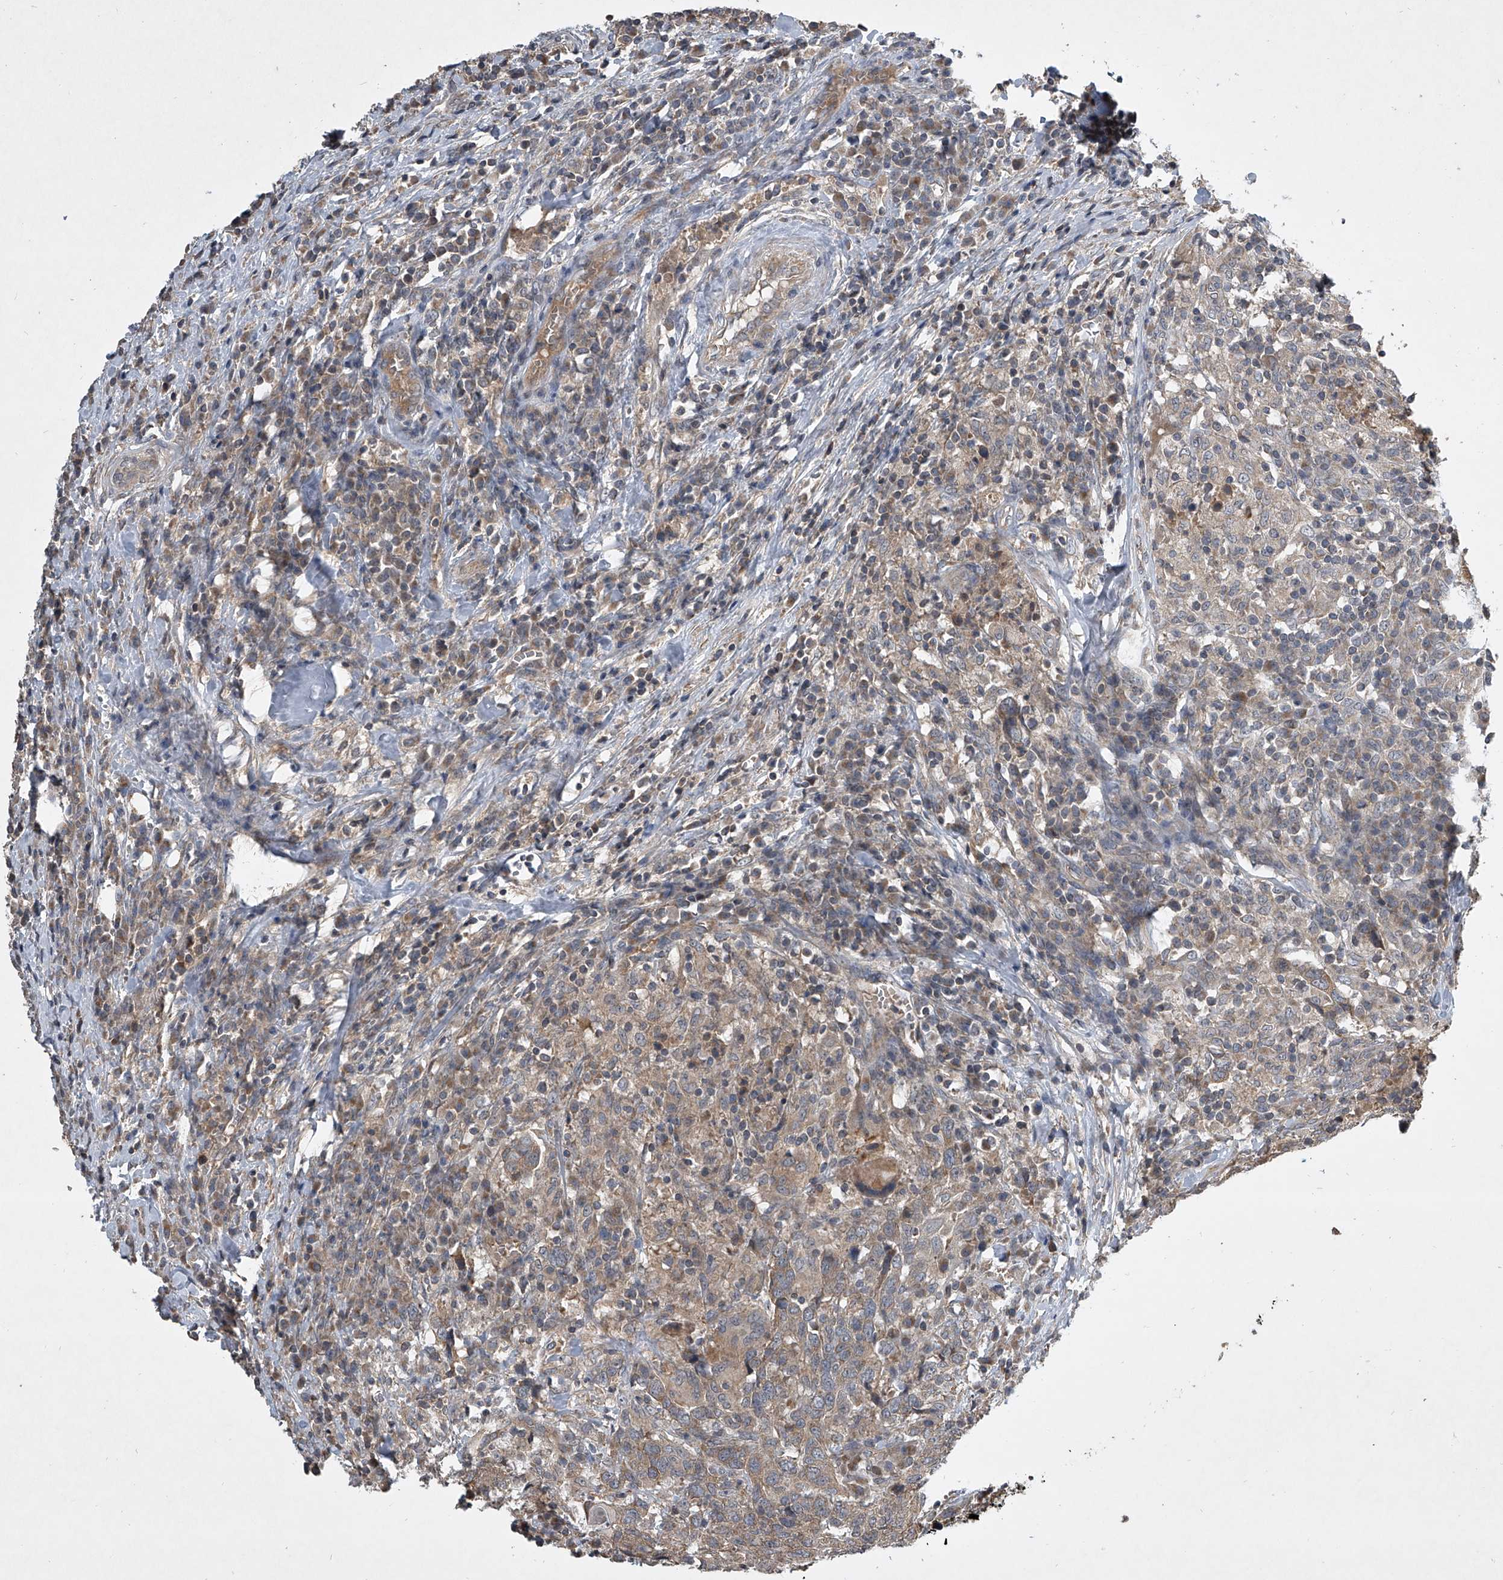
{"staining": {"intensity": "moderate", "quantity": "25%-75%", "location": "cytoplasmic/membranous"}, "tissue": "head and neck cancer", "cell_type": "Tumor cells", "image_type": "cancer", "snomed": [{"axis": "morphology", "description": "Squamous cell carcinoma, NOS"}, {"axis": "topography", "description": "Head-Neck"}], "caption": "The immunohistochemical stain labels moderate cytoplasmic/membranous staining in tumor cells of squamous cell carcinoma (head and neck) tissue.", "gene": "NFS1", "patient": {"sex": "male", "age": 66}}